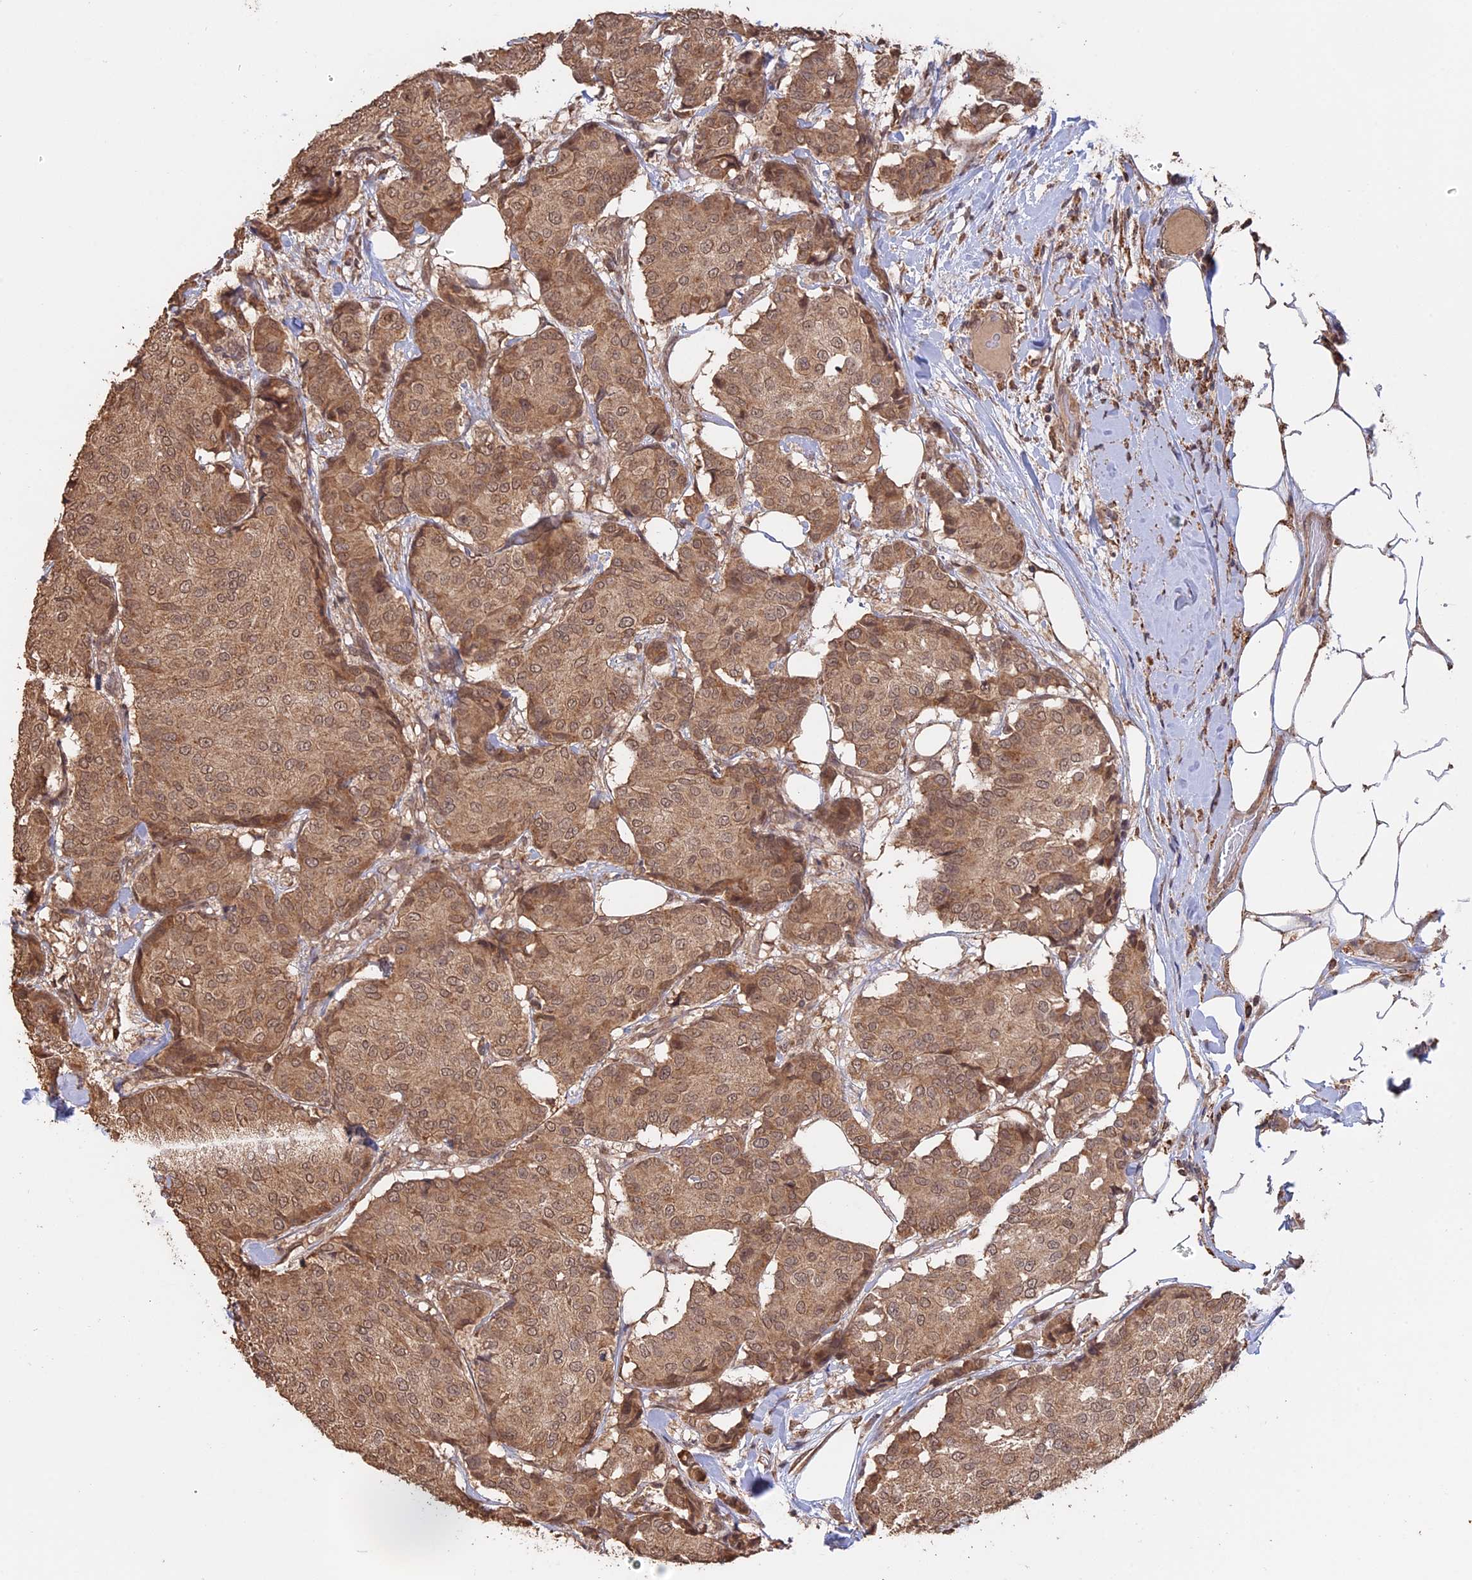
{"staining": {"intensity": "moderate", "quantity": ">75%", "location": "cytoplasmic/membranous,nuclear"}, "tissue": "breast cancer", "cell_type": "Tumor cells", "image_type": "cancer", "snomed": [{"axis": "morphology", "description": "Duct carcinoma"}, {"axis": "topography", "description": "Breast"}], "caption": "High-magnification brightfield microscopy of breast cancer (intraductal carcinoma) stained with DAB (3,3'-diaminobenzidine) (brown) and counterstained with hematoxylin (blue). tumor cells exhibit moderate cytoplasmic/membranous and nuclear positivity is appreciated in about>75% of cells. (IHC, brightfield microscopy, high magnification).", "gene": "FAM210B", "patient": {"sex": "female", "age": 75}}